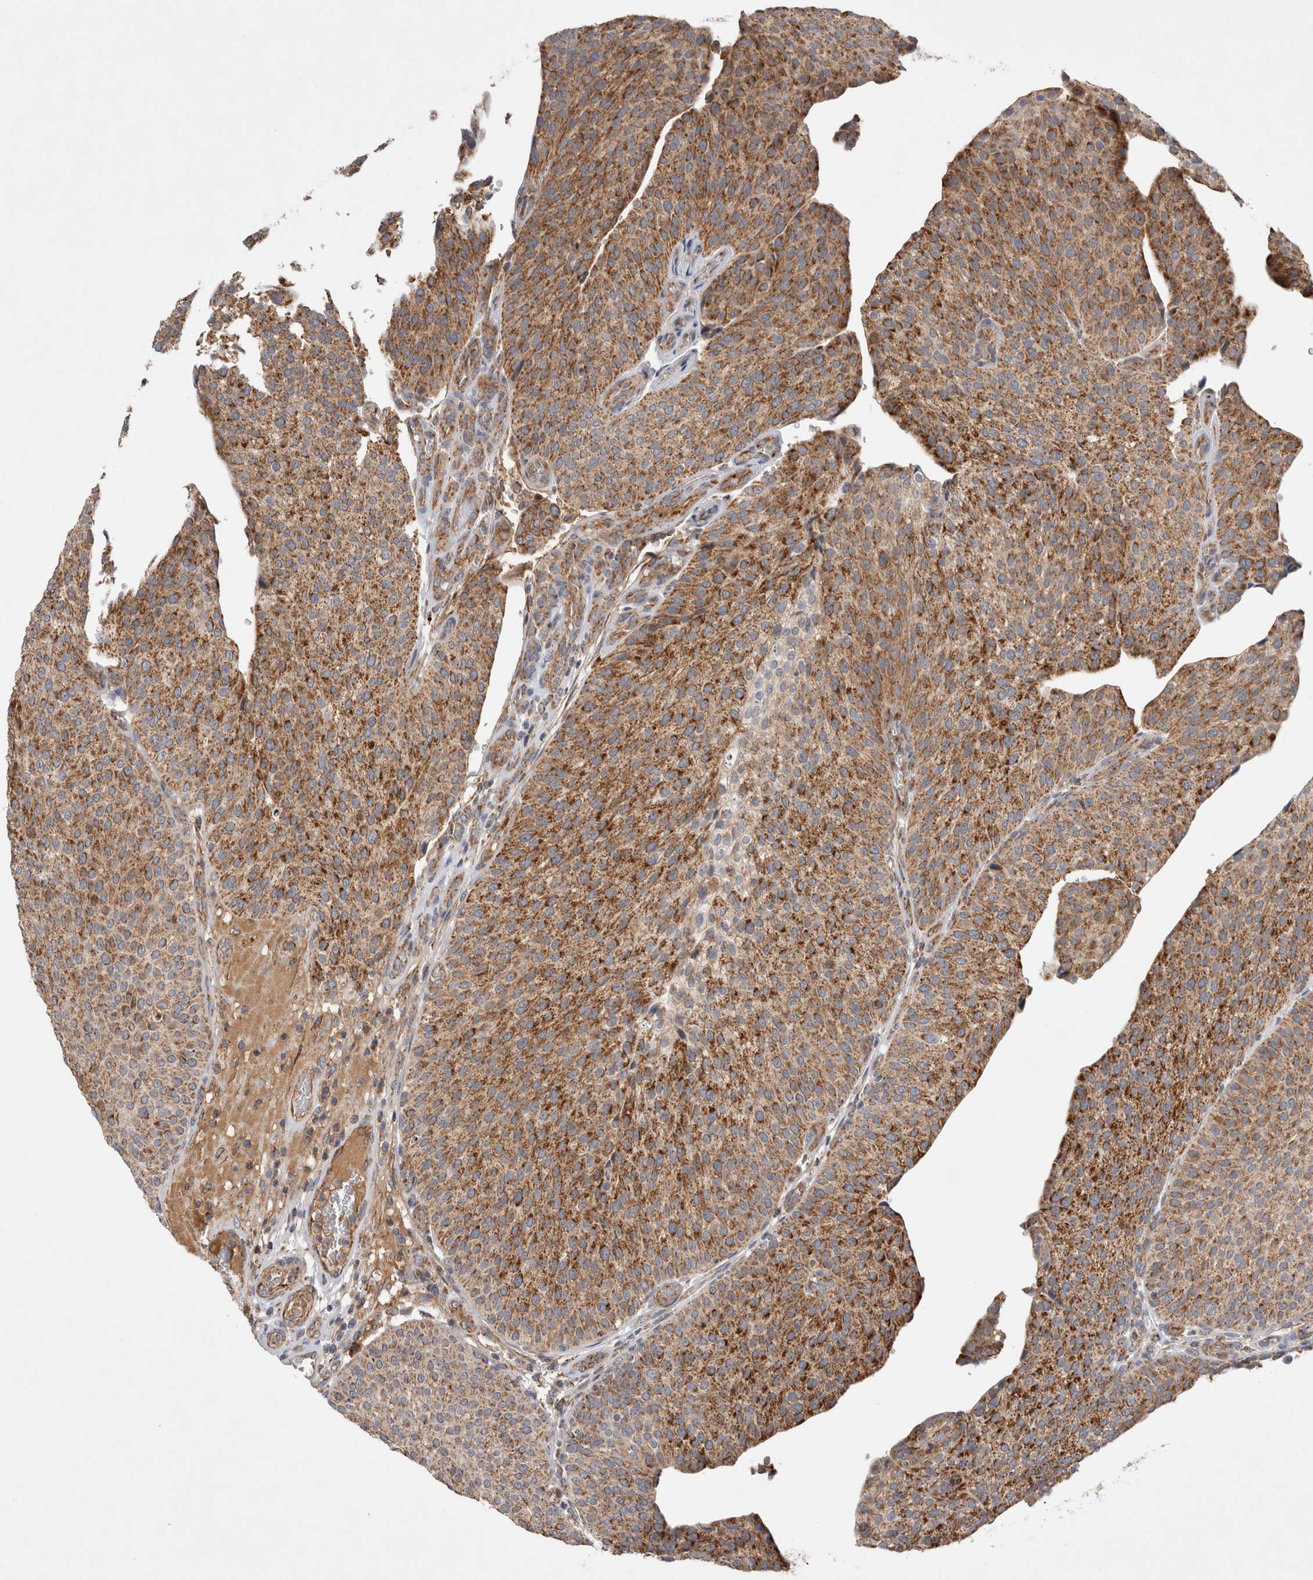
{"staining": {"intensity": "moderate", "quantity": ">75%", "location": "cytoplasmic/membranous"}, "tissue": "urothelial cancer", "cell_type": "Tumor cells", "image_type": "cancer", "snomed": [{"axis": "morphology", "description": "Normal tissue, NOS"}, {"axis": "morphology", "description": "Urothelial carcinoma, Low grade"}, {"axis": "topography", "description": "Smooth muscle"}, {"axis": "topography", "description": "Urinary bladder"}], "caption": "Immunohistochemical staining of urothelial carcinoma (low-grade) reveals moderate cytoplasmic/membranous protein expression in approximately >75% of tumor cells.", "gene": "MRPS28", "patient": {"sex": "male", "age": 60}}